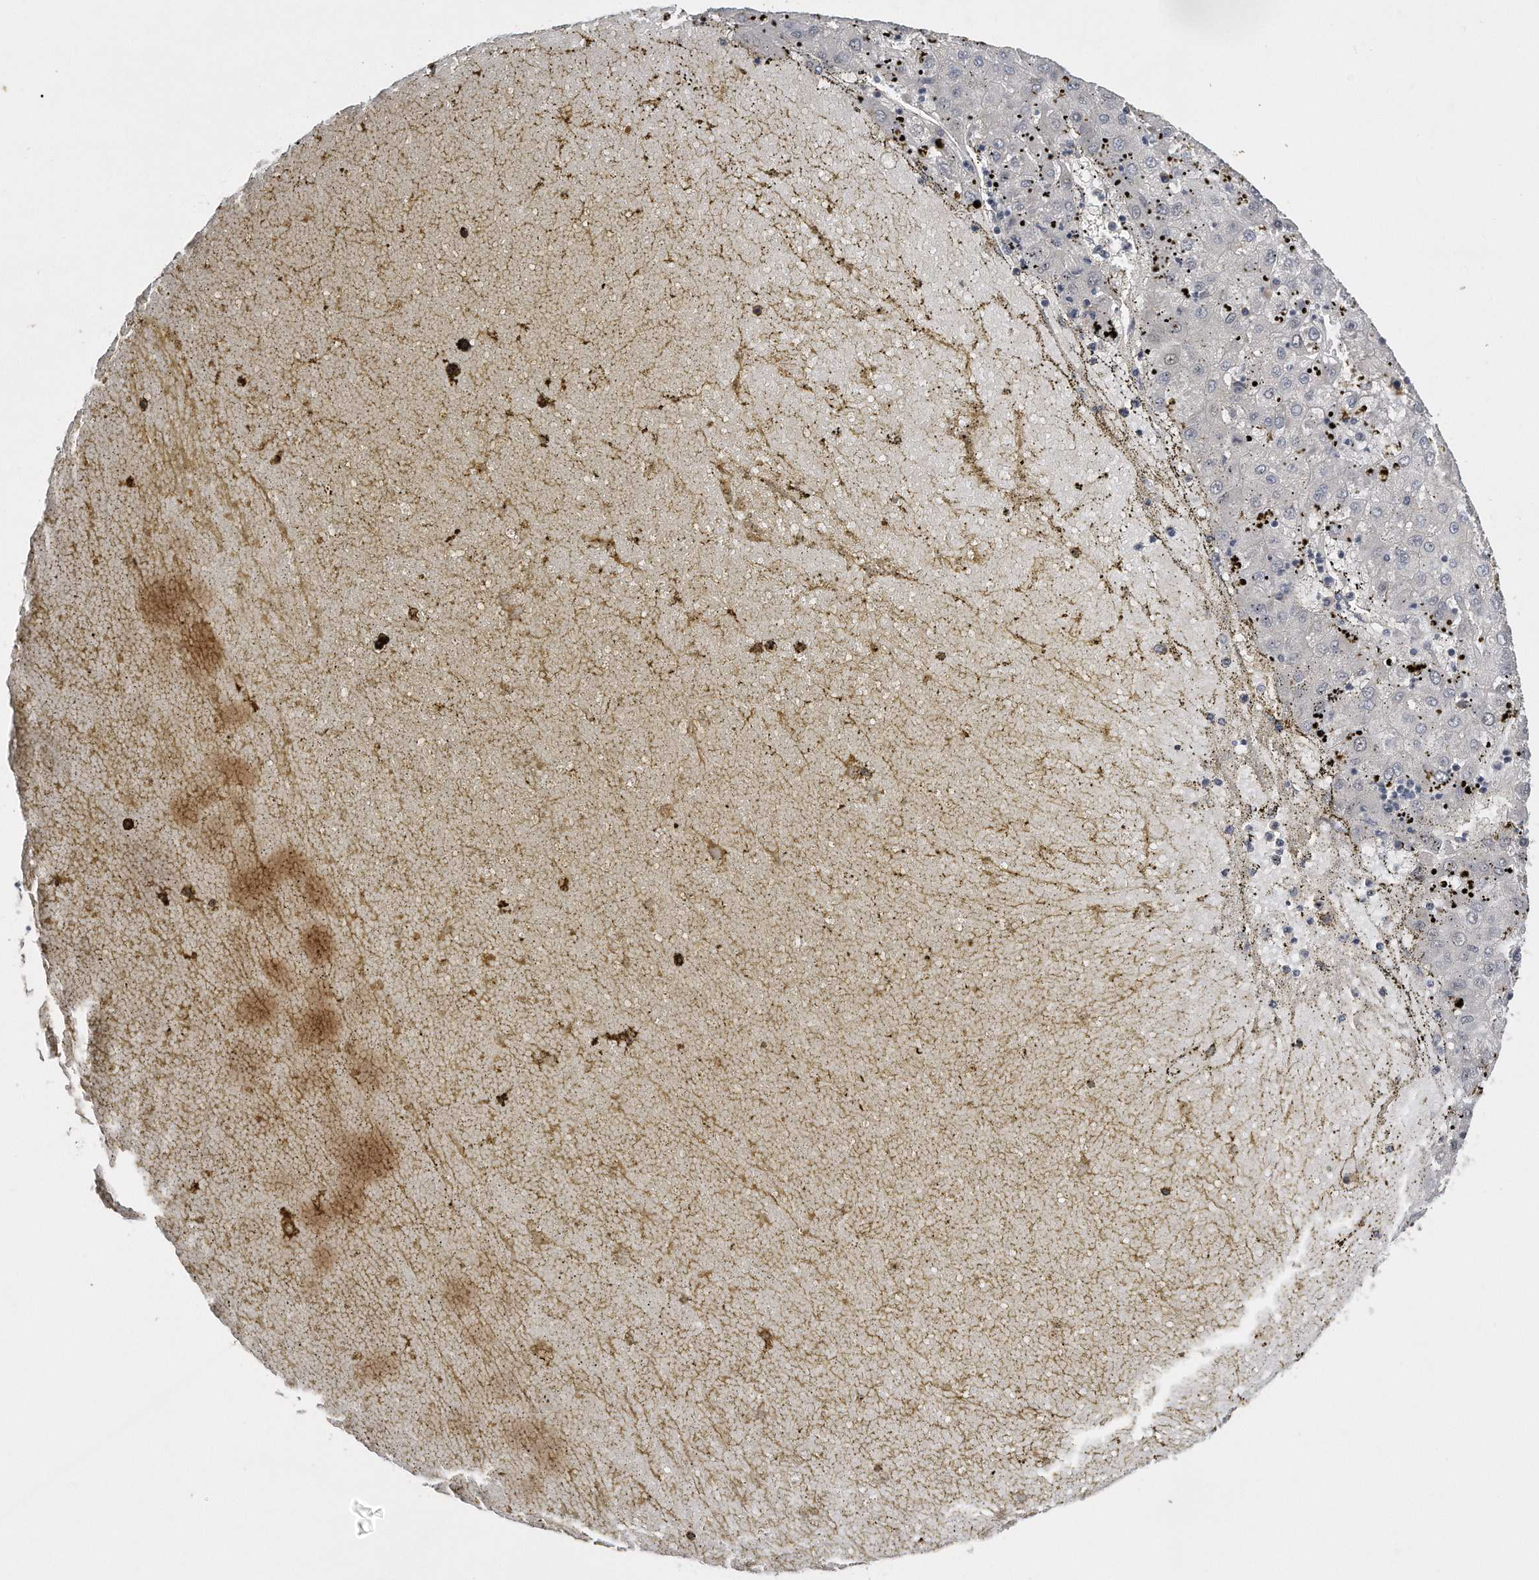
{"staining": {"intensity": "negative", "quantity": "none", "location": "none"}, "tissue": "liver cancer", "cell_type": "Tumor cells", "image_type": "cancer", "snomed": [{"axis": "morphology", "description": "Carcinoma, Hepatocellular, NOS"}, {"axis": "topography", "description": "Liver"}], "caption": "Protein analysis of hepatocellular carcinoma (liver) shows no significant staining in tumor cells.", "gene": "TRAPPC14", "patient": {"sex": "male", "age": 72}}